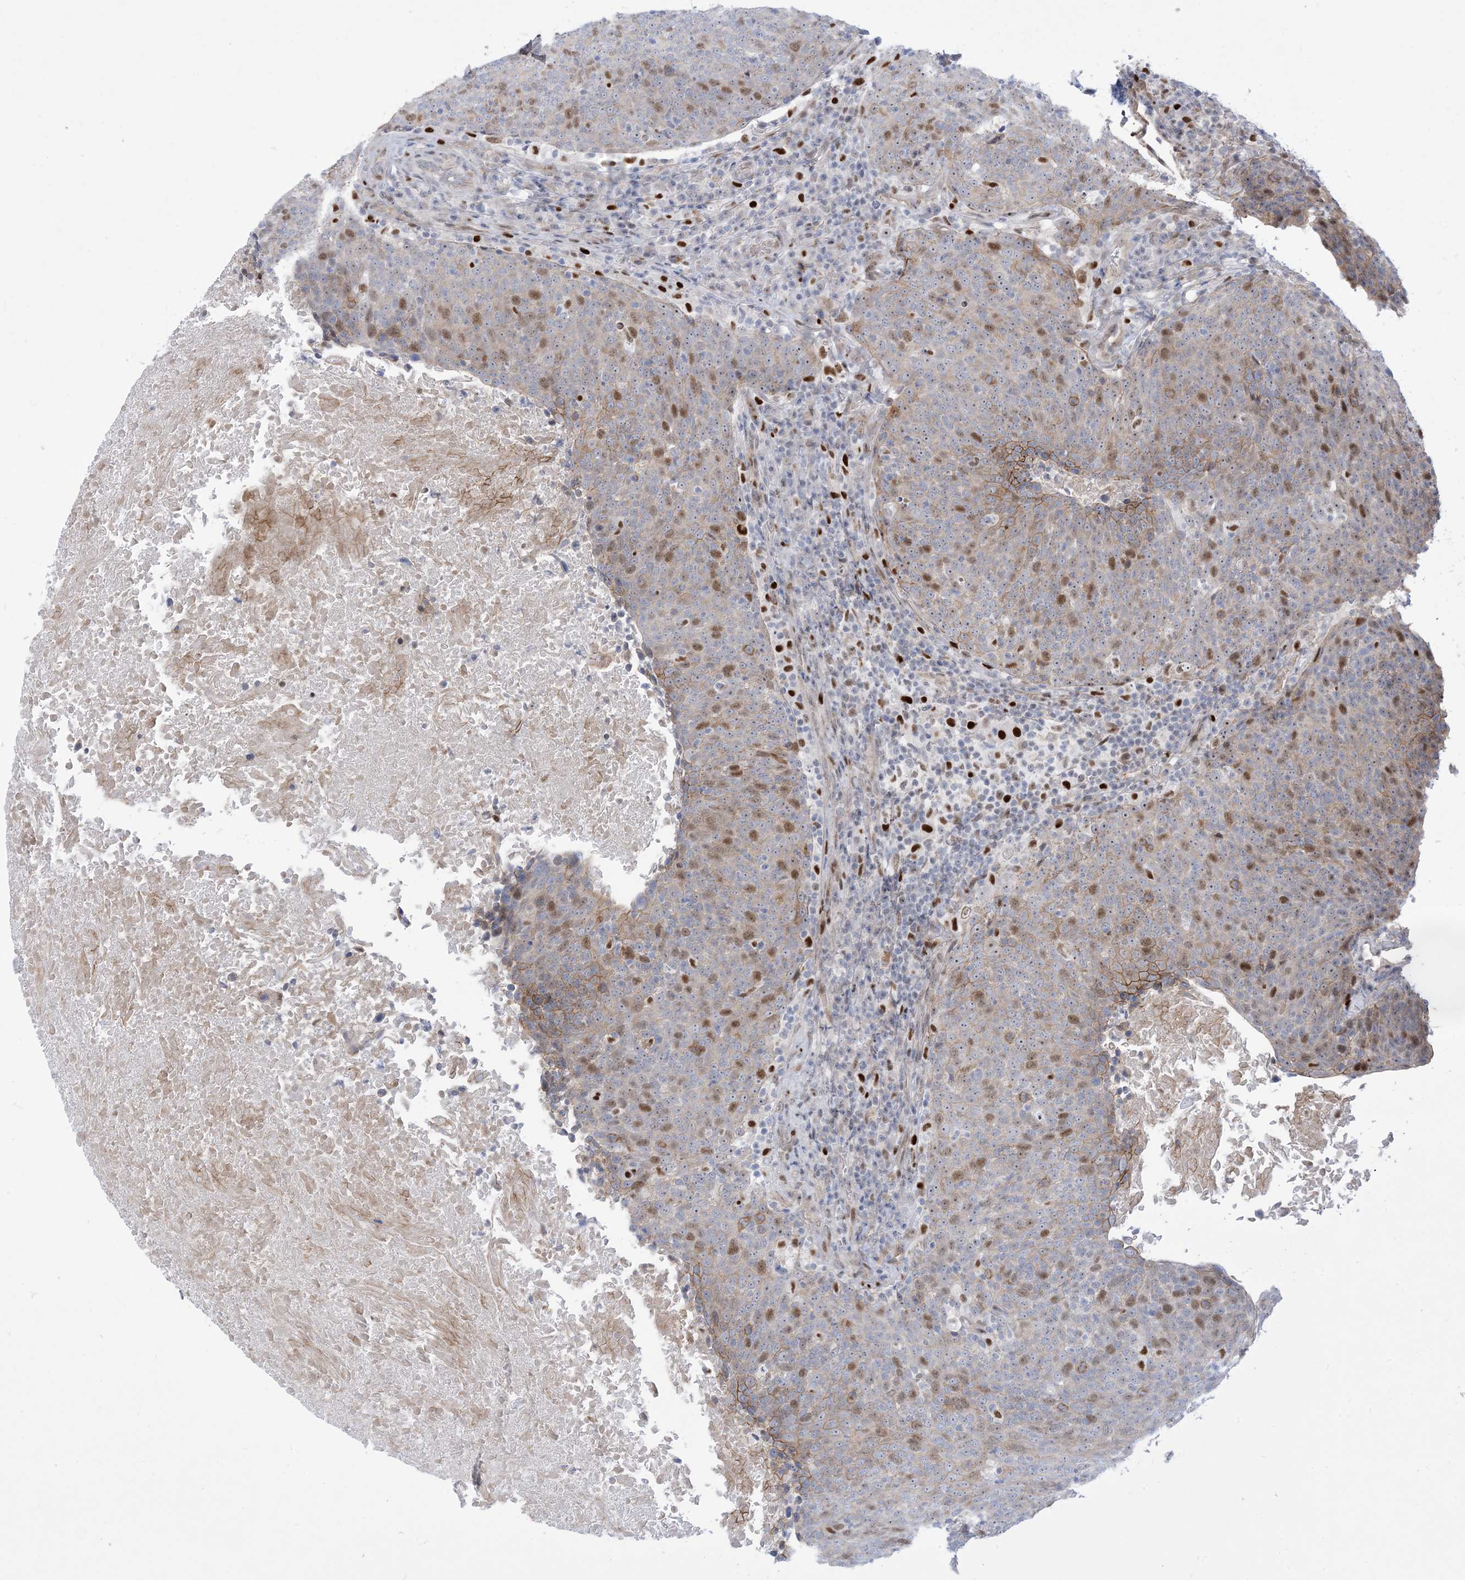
{"staining": {"intensity": "moderate", "quantity": "25%-75%", "location": "nuclear"}, "tissue": "head and neck cancer", "cell_type": "Tumor cells", "image_type": "cancer", "snomed": [{"axis": "morphology", "description": "Squamous cell carcinoma, NOS"}, {"axis": "morphology", "description": "Squamous cell carcinoma, metastatic, NOS"}, {"axis": "topography", "description": "Lymph node"}, {"axis": "topography", "description": "Head-Neck"}], "caption": "Human head and neck metastatic squamous cell carcinoma stained with a protein marker exhibits moderate staining in tumor cells.", "gene": "MARS2", "patient": {"sex": "male", "age": 62}}